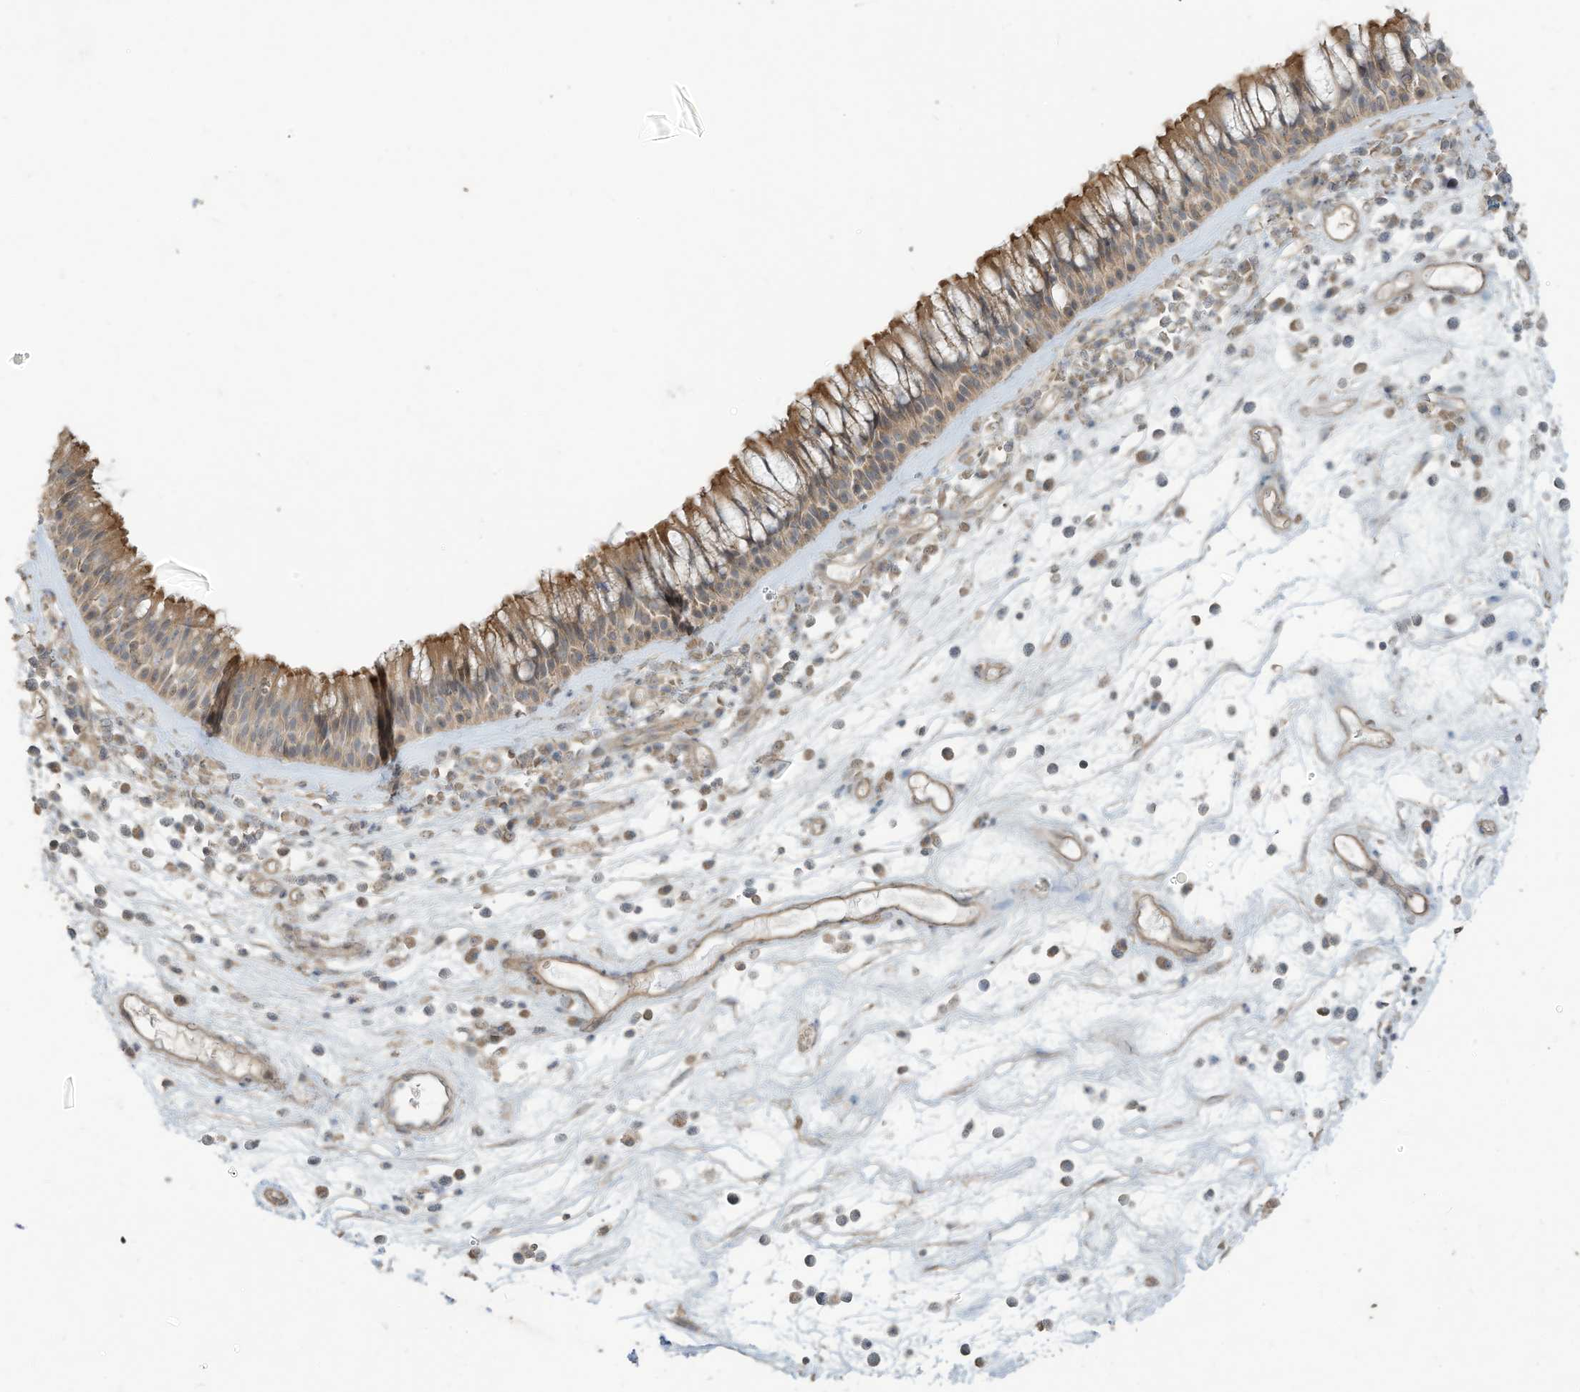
{"staining": {"intensity": "moderate", "quantity": ">75%", "location": "cytoplasmic/membranous"}, "tissue": "nasopharynx", "cell_type": "Respiratory epithelial cells", "image_type": "normal", "snomed": [{"axis": "morphology", "description": "Normal tissue, NOS"}, {"axis": "morphology", "description": "Inflammation, NOS"}, {"axis": "morphology", "description": "Malignant melanoma, Metastatic site"}, {"axis": "topography", "description": "Nasopharynx"}], "caption": "Immunohistochemistry photomicrograph of normal nasopharynx: human nasopharynx stained using IHC shows medium levels of moderate protein expression localized specifically in the cytoplasmic/membranous of respiratory epithelial cells, appearing as a cytoplasmic/membranous brown color.", "gene": "MAGIX", "patient": {"sex": "male", "age": 70}}